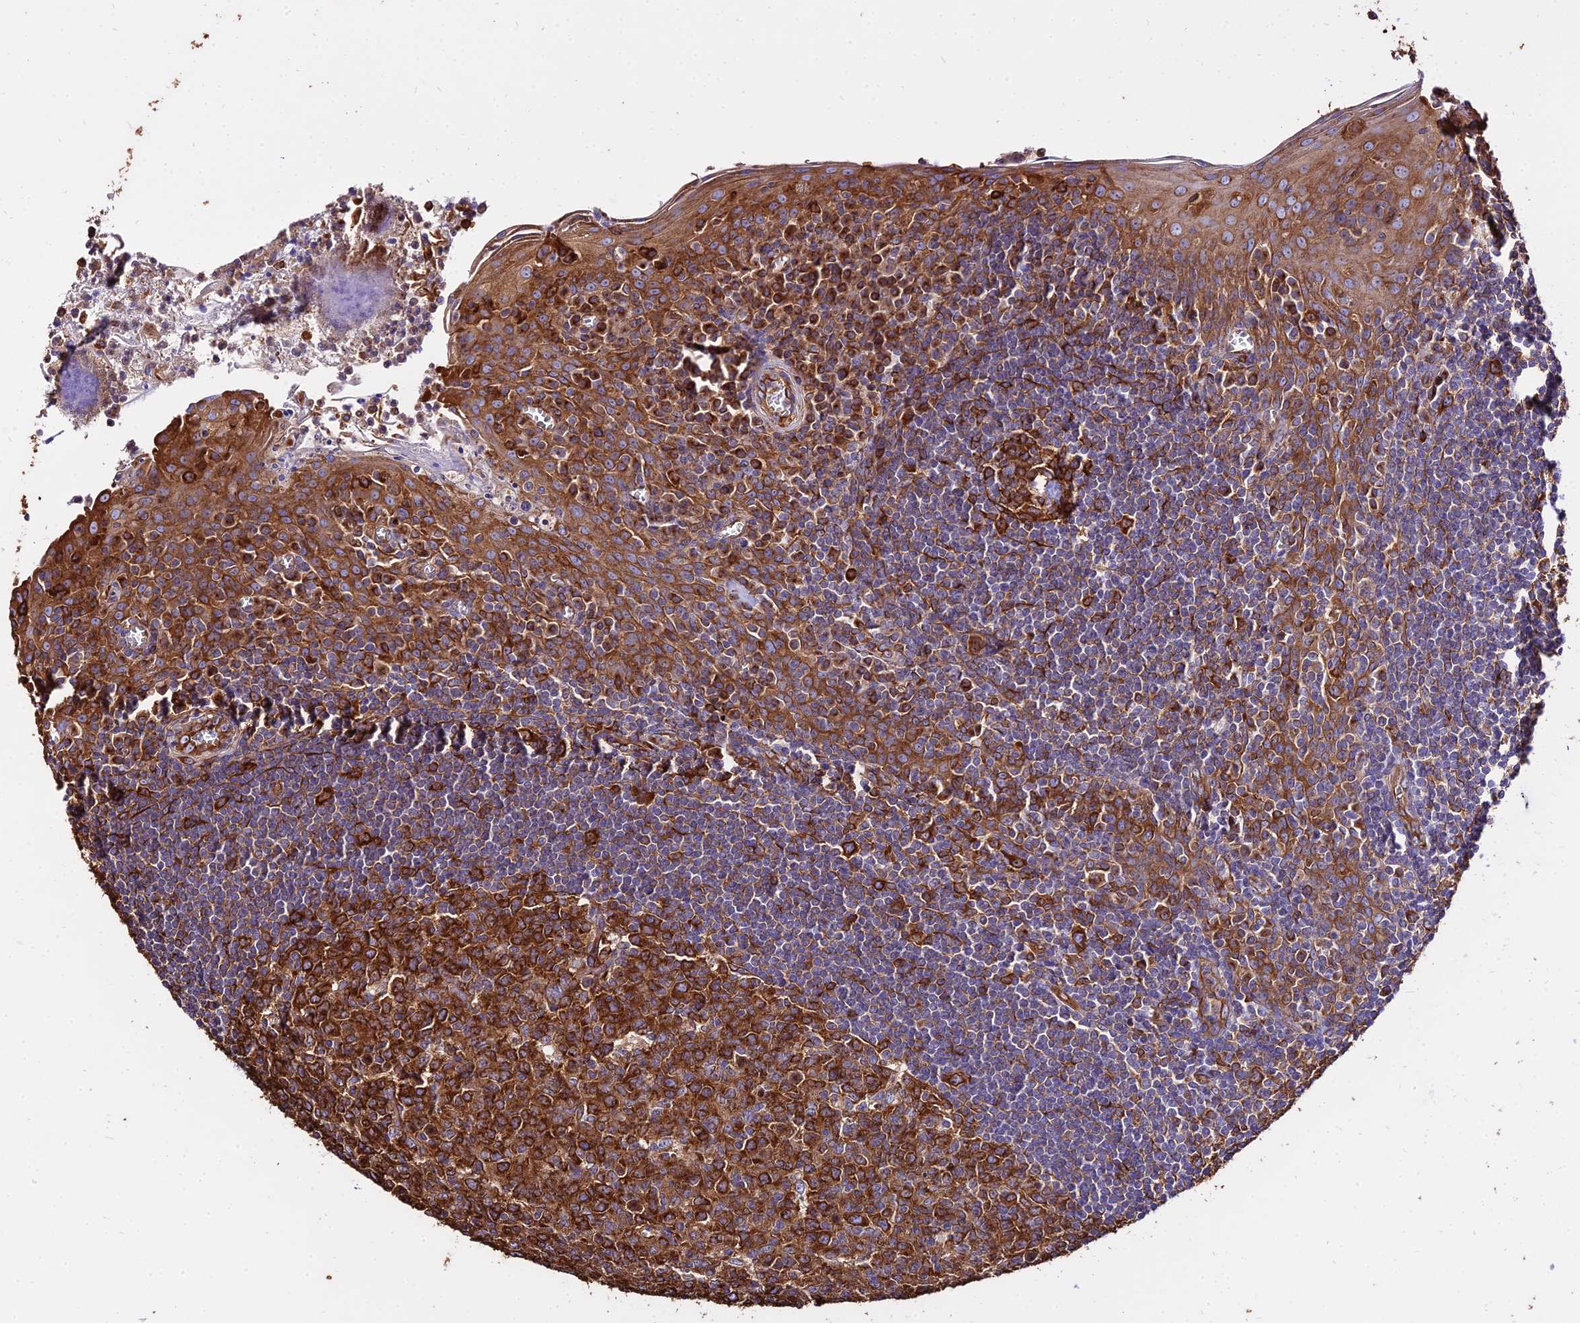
{"staining": {"intensity": "strong", "quantity": ">75%", "location": "cytoplasmic/membranous"}, "tissue": "tonsil", "cell_type": "Germinal center cells", "image_type": "normal", "snomed": [{"axis": "morphology", "description": "Normal tissue, NOS"}, {"axis": "topography", "description": "Tonsil"}], "caption": "This micrograph displays unremarkable tonsil stained with immunohistochemistry to label a protein in brown. The cytoplasmic/membranous of germinal center cells show strong positivity for the protein. Nuclei are counter-stained blue.", "gene": "TUBA1A", "patient": {"sex": "male", "age": 27}}